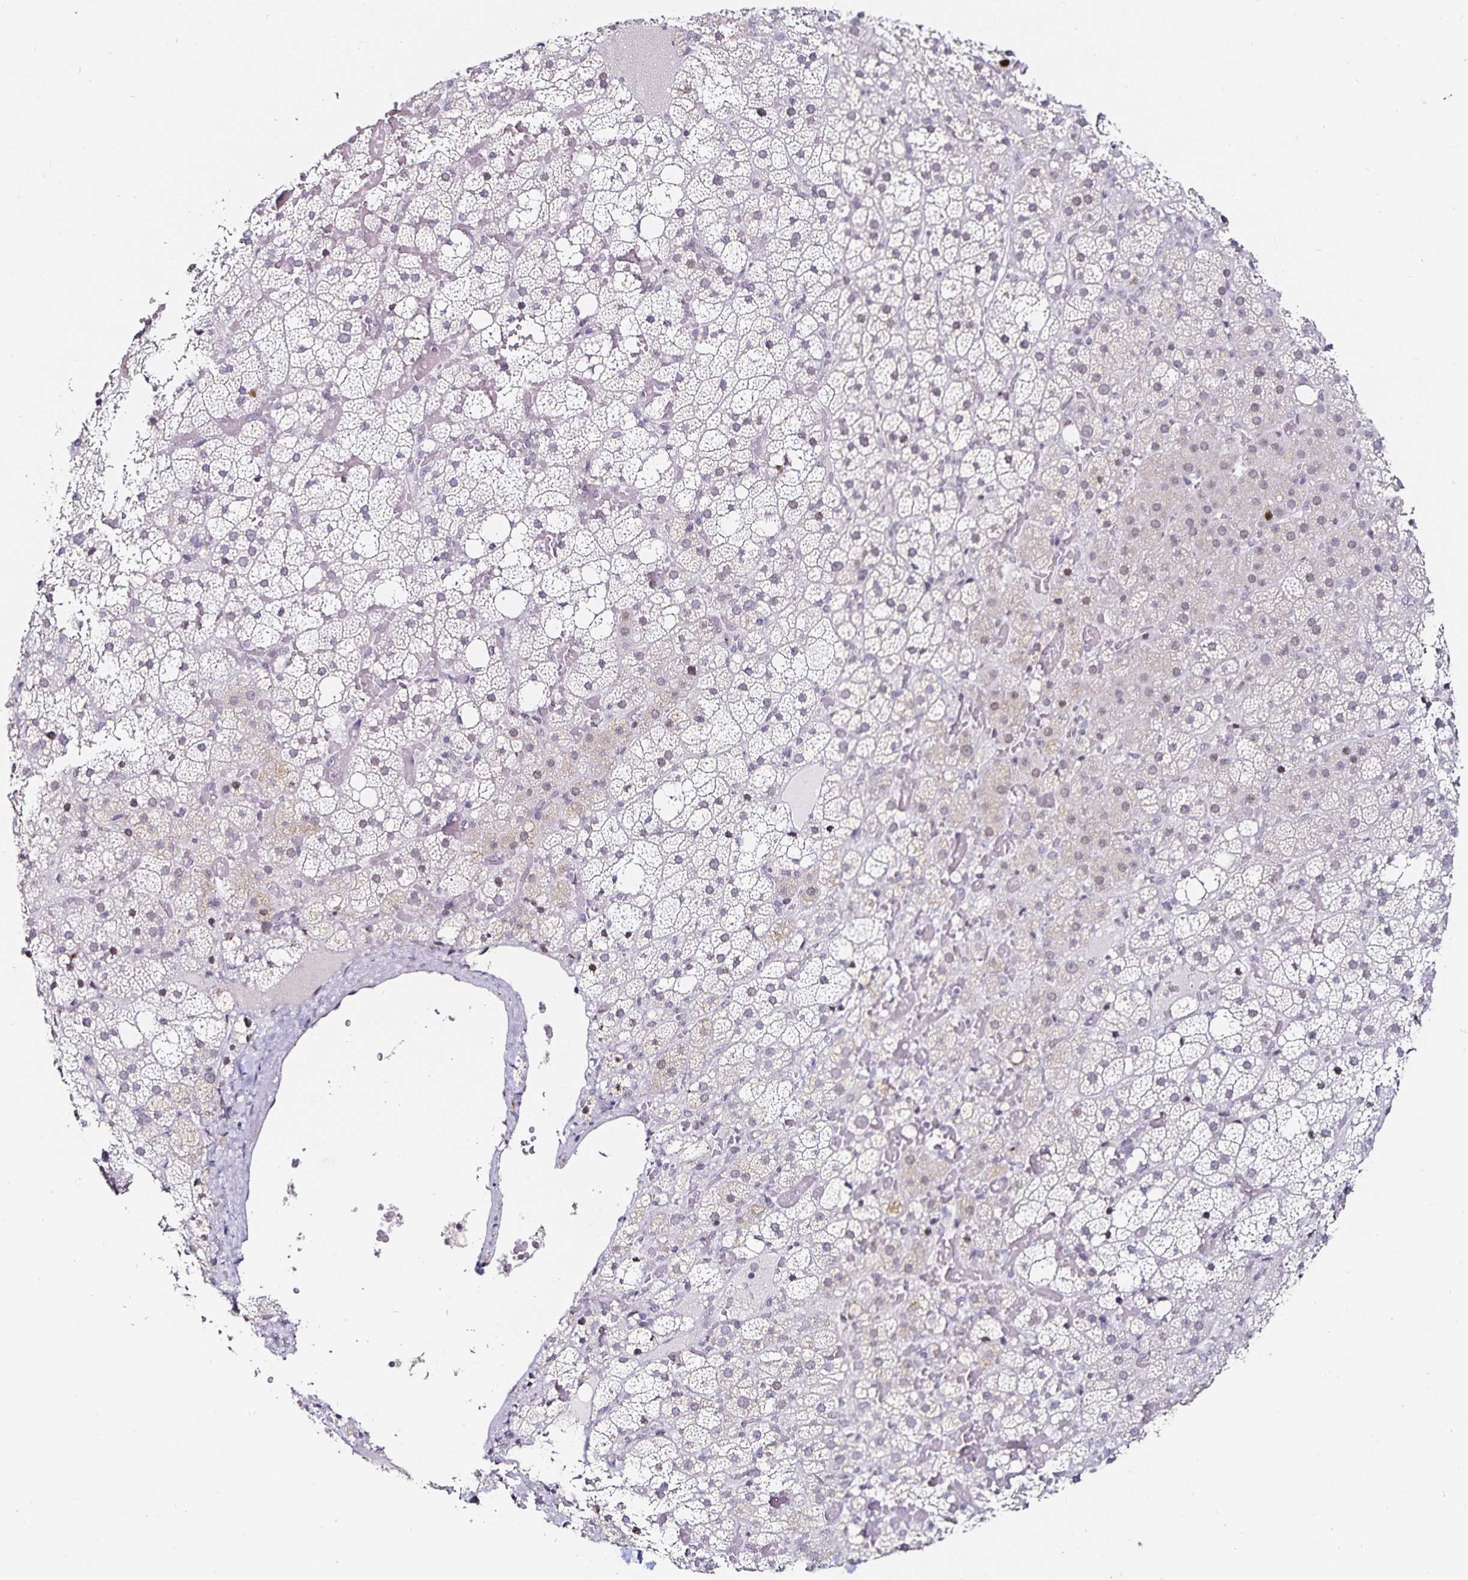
{"staining": {"intensity": "negative", "quantity": "none", "location": "none"}, "tissue": "adrenal gland", "cell_type": "Glandular cells", "image_type": "normal", "snomed": [{"axis": "morphology", "description": "Normal tissue, NOS"}, {"axis": "topography", "description": "Adrenal gland"}], "caption": "DAB (3,3'-diaminobenzidine) immunohistochemical staining of normal adrenal gland demonstrates no significant positivity in glandular cells. (DAB immunohistochemistry (IHC) with hematoxylin counter stain).", "gene": "ANLN", "patient": {"sex": "male", "age": 53}}